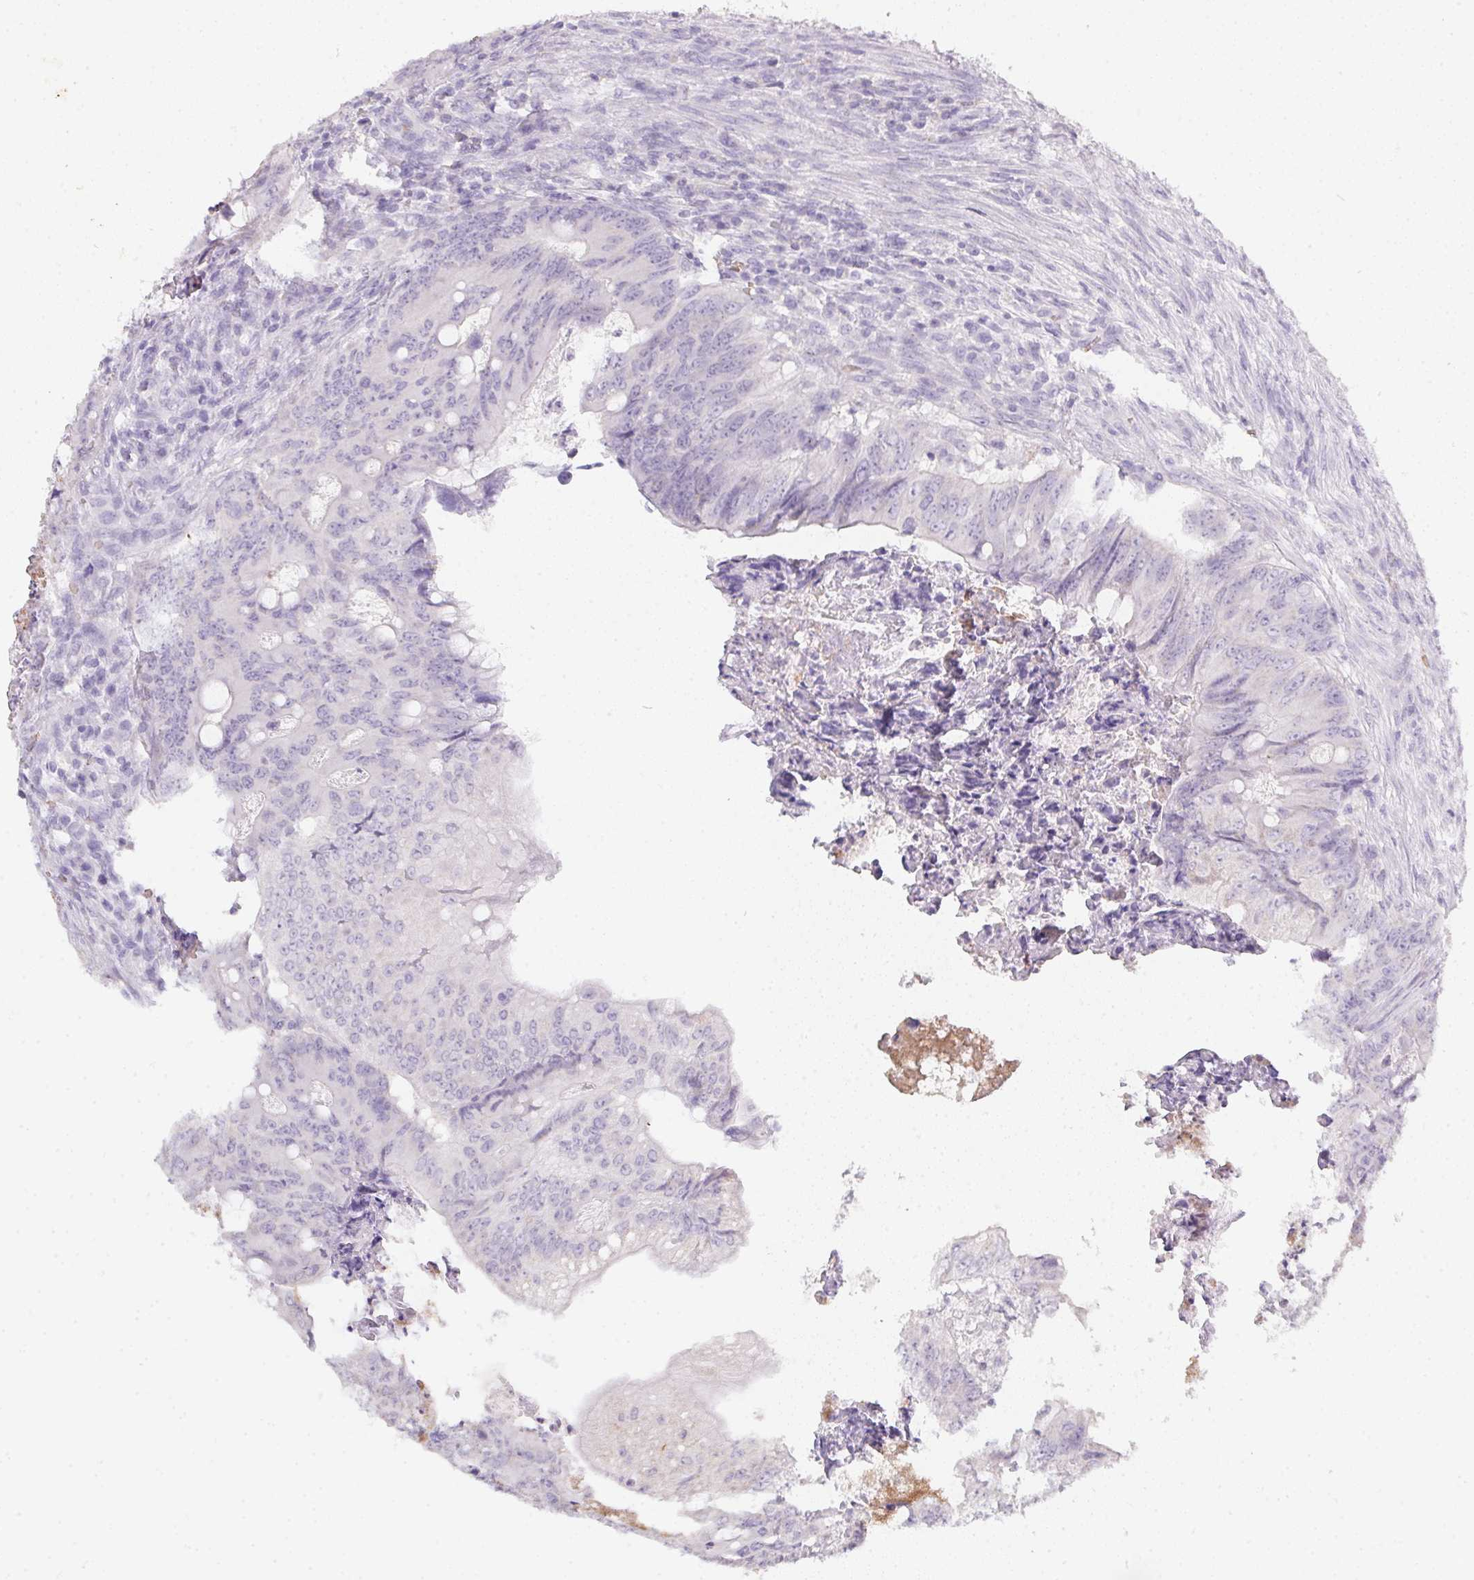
{"staining": {"intensity": "negative", "quantity": "none", "location": "none"}, "tissue": "colorectal cancer", "cell_type": "Tumor cells", "image_type": "cancer", "snomed": [{"axis": "morphology", "description": "Adenocarcinoma, NOS"}, {"axis": "topography", "description": "Colon"}], "caption": "Immunohistochemical staining of colorectal cancer demonstrates no significant expression in tumor cells.", "gene": "DCD", "patient": {"sex": "female", "age": 74}}